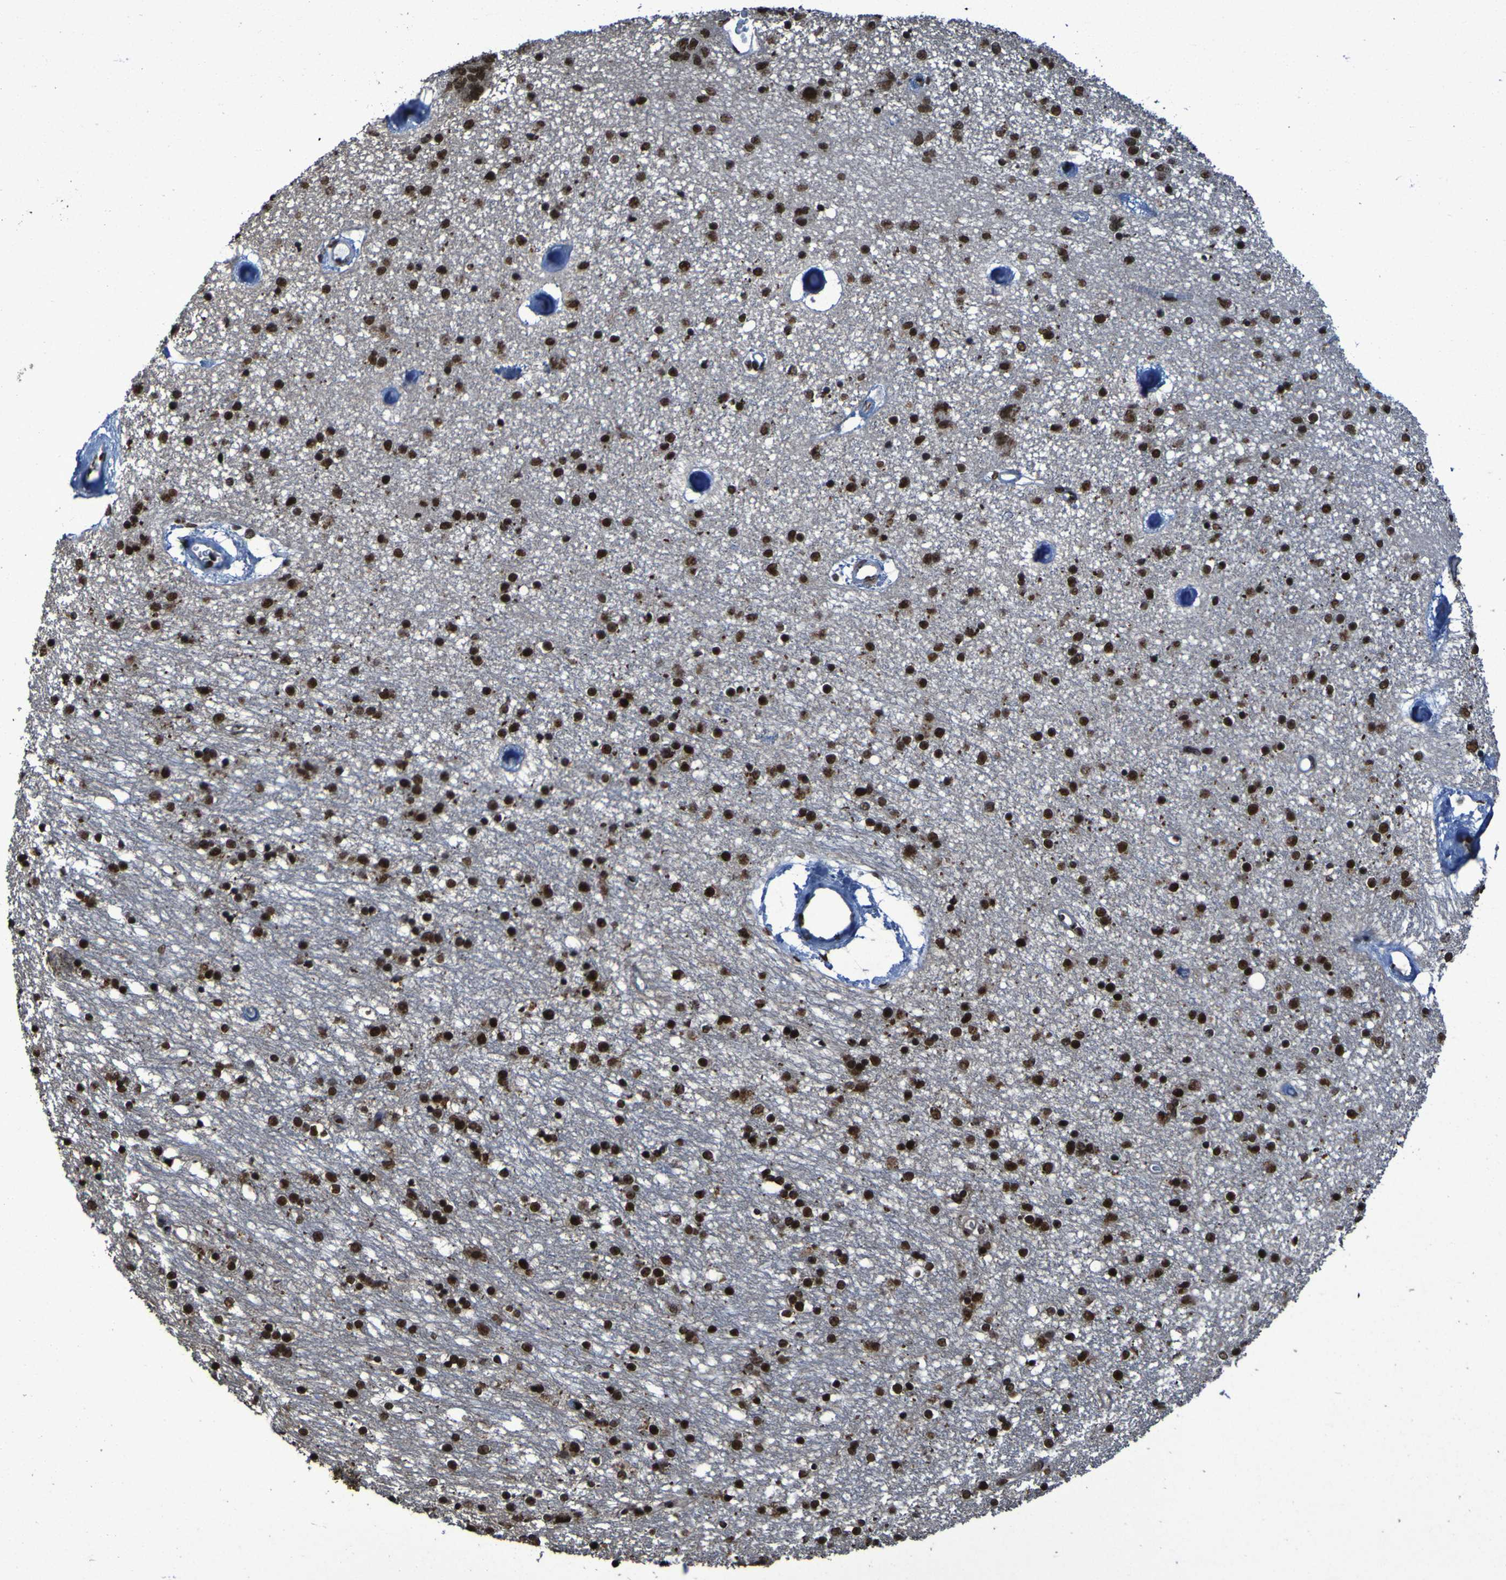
{"staining": {"intensity": "strong", "quantity": ">75%", "location": "nuclear"}, "tissue": "caudate", "cell_type": "Glial cells", "image_type": "normal", "snomed": [{"axis": "morphology", "description": "Normal tissue, NOS"}, {"axis": "topography", "description": "Lateral ventricle wall"}], "caption": "A brown stain shows strong nuclear expression of a protein in glial cells of normal human caudate.", "gene": "HNRNPR", "patient": {"sex": "female", "age": 54}}